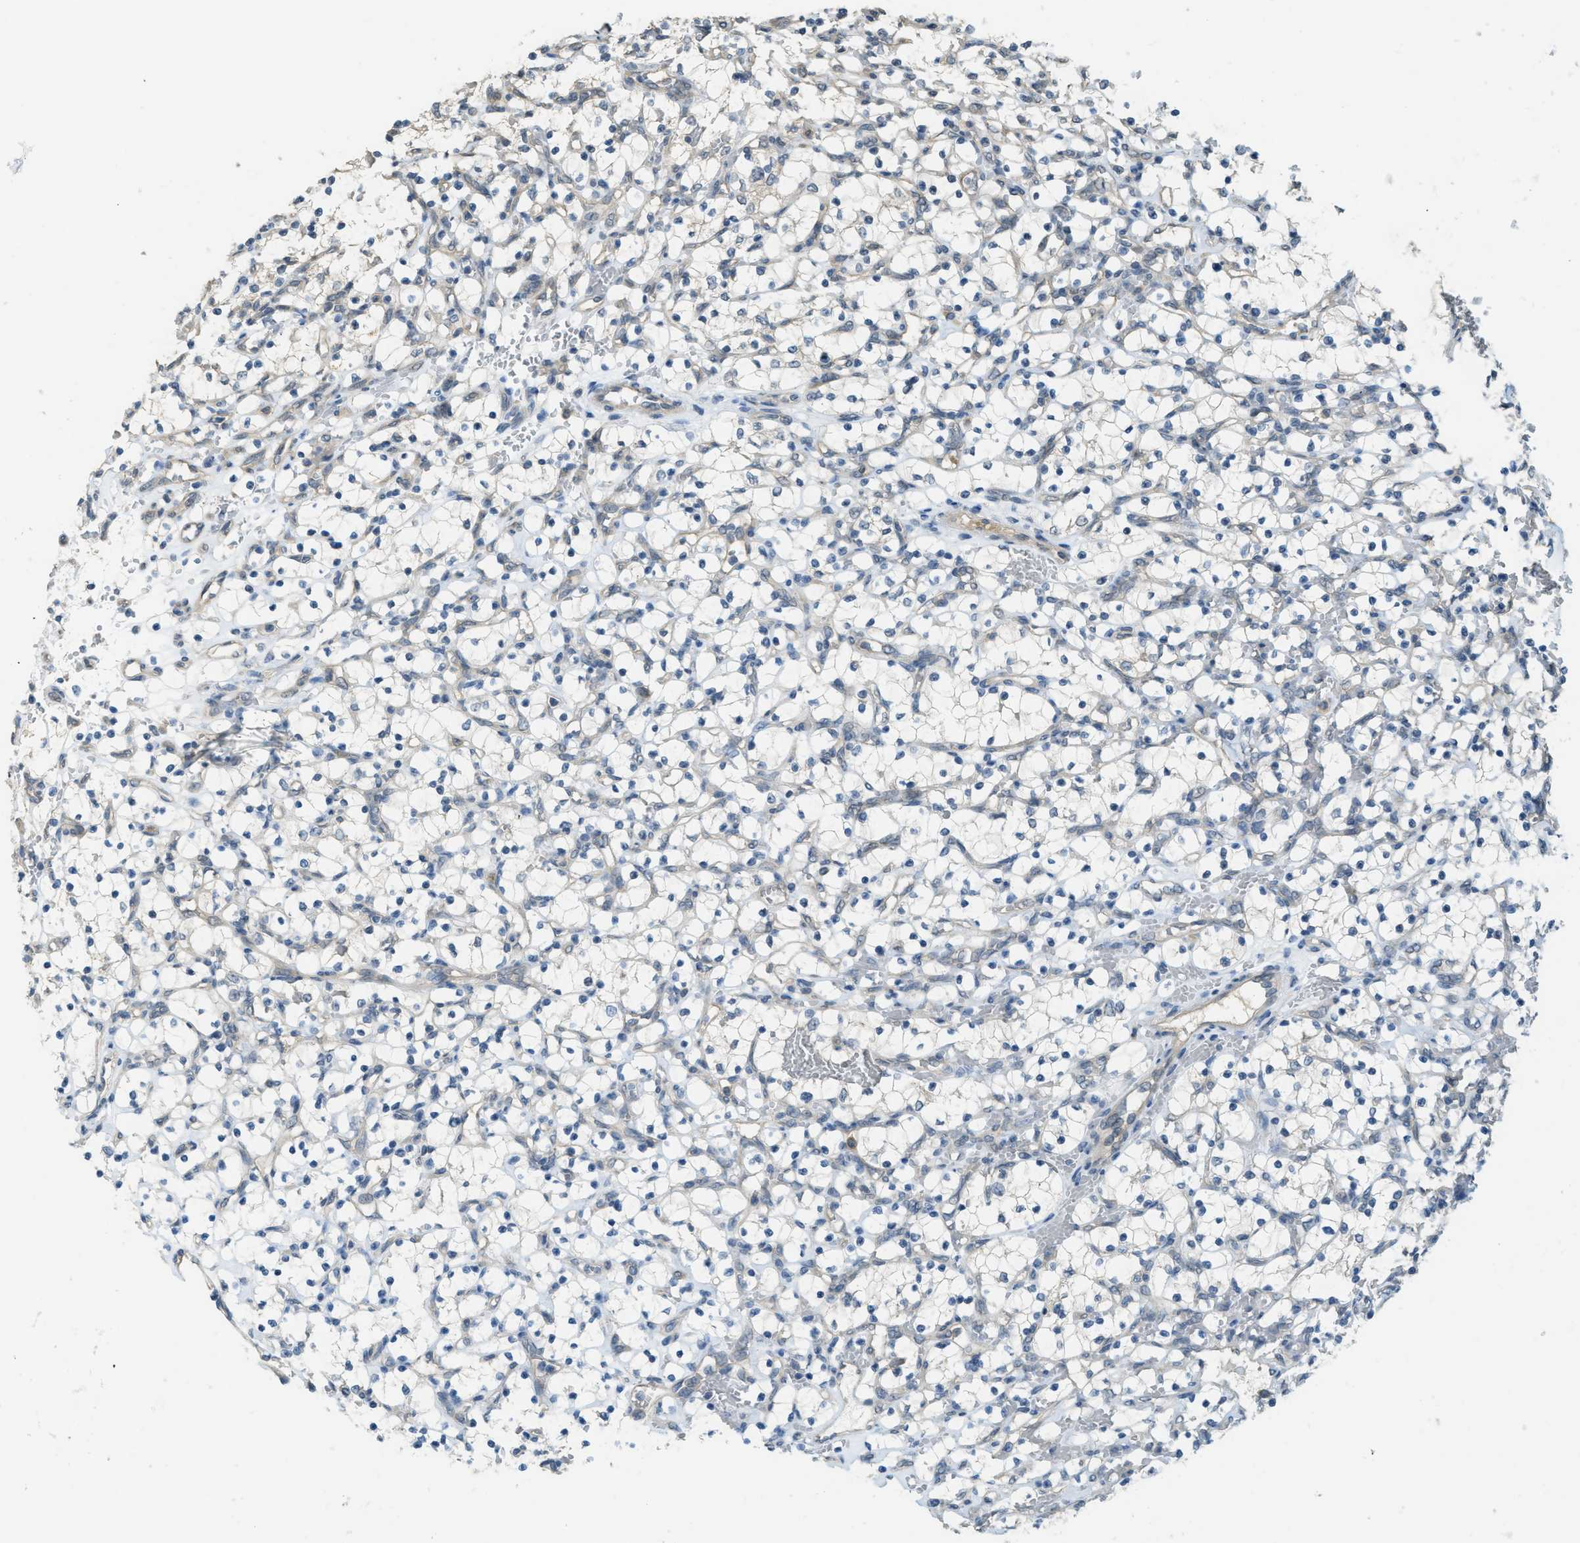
{"staining": {"intensity": "negative", "quantity": "none", "location": "none"}, "tissue": "renal cancer", "cell_type": "Tumor cells", "image_type": "cancer", "snomed": [{"axis": "morphology", "description": "Adenocarcinoma, NOS"}, {"axis": "topography", "description": "Kidney"}], "caption": "Renal cancer (adenocarcinoma) was stained to show a protein in brown. There is no significant positivity in tumor cells.", "gene": "IGF2BP2", "patient": {"sex": "female", "age": 69}}